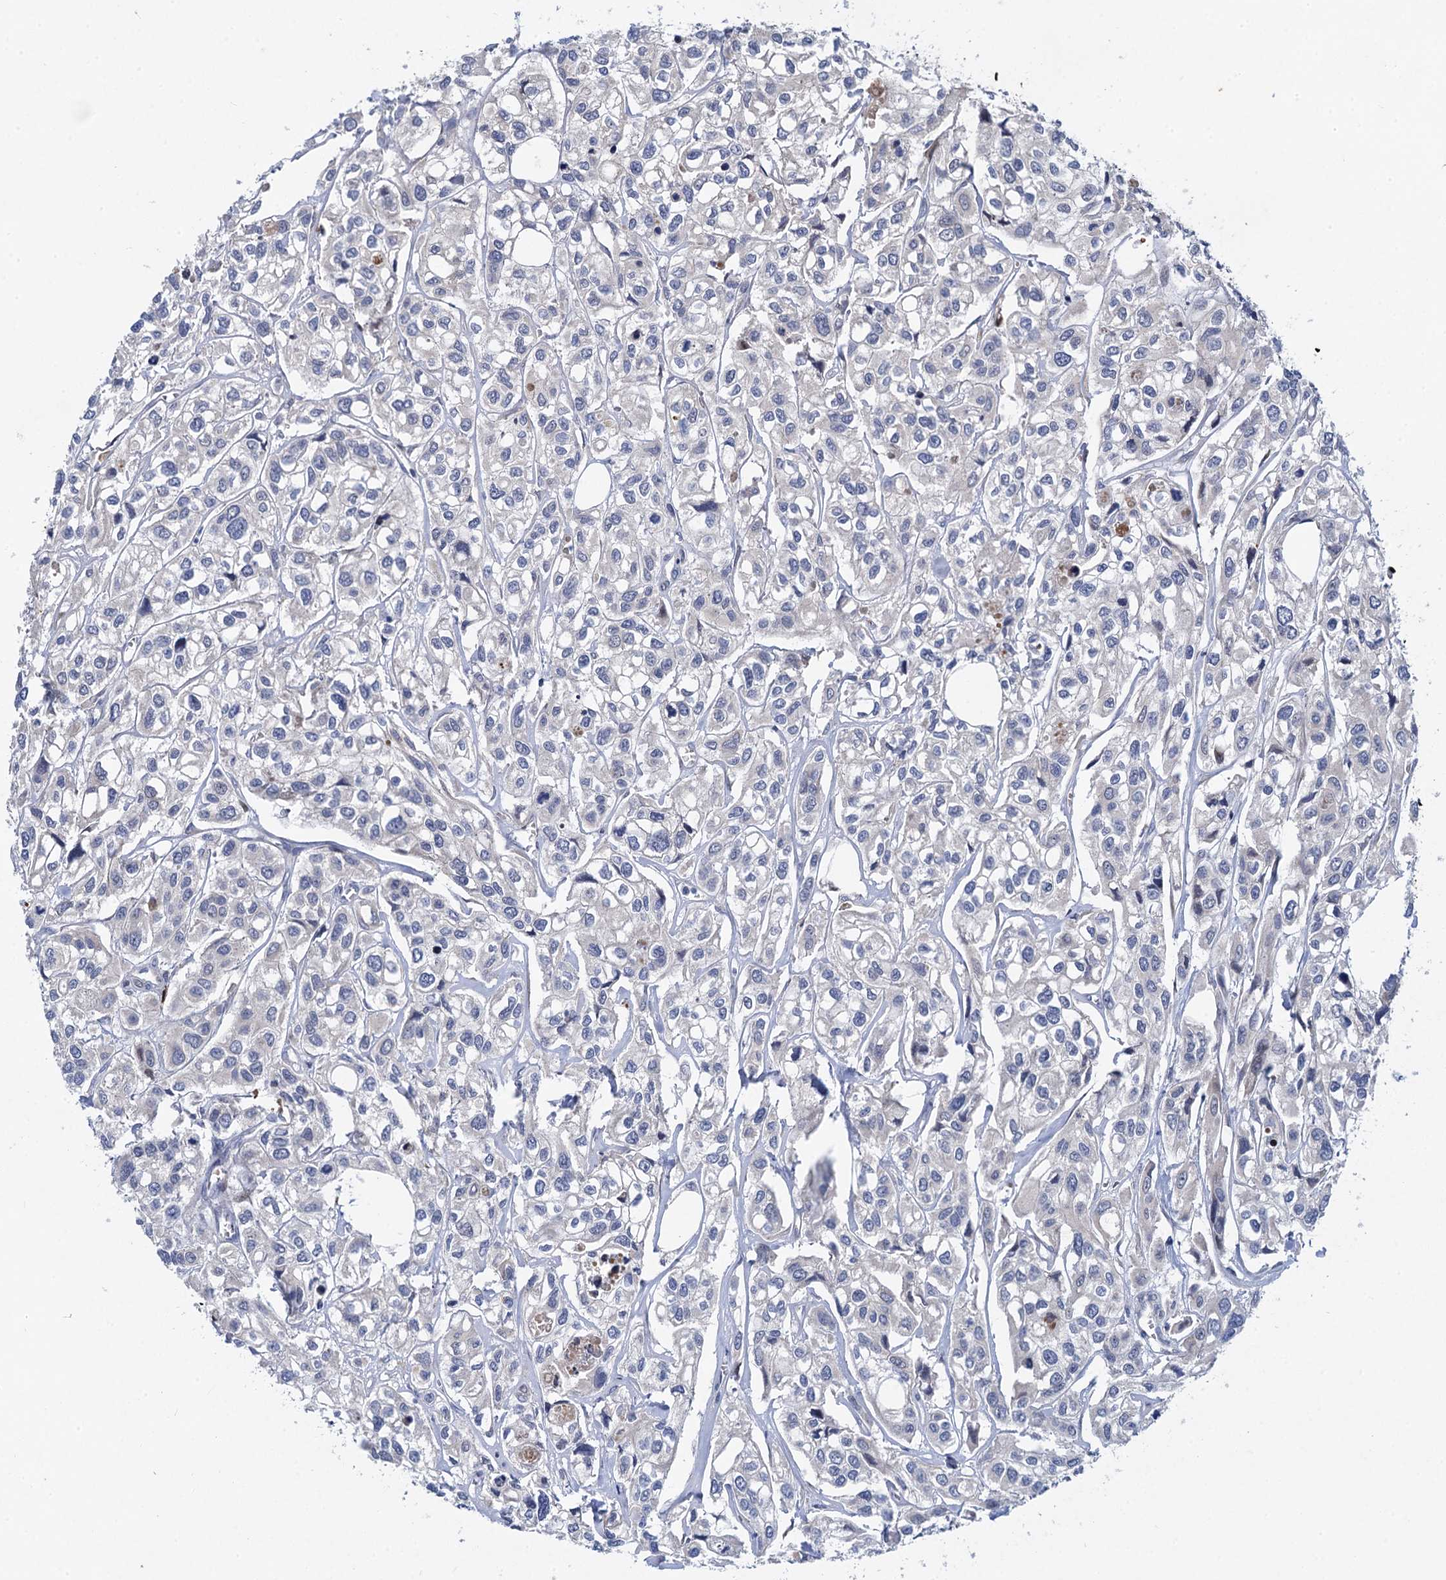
{"staining": {"intensity": "negative", "quantity": "none", "location": "none"}, "tissue": "urothelial cancer", "cell_type": "Tumor cells", "image_type": "cancer", "snomed": [{"axis": "morphology", "description": "Urothelial carcinoma, High grade"}, {"axis": "topography", "description": "Urinary bladder"}], "caption": "Immunohistochemistry micrograph of urothelial cancer stained for a protein (brown), which shows no expression in tumor cells. (DAB immunohistochemistry (IHC) visualized using brightfield microscopy, high magnification).", "gene": "QPCTL", "patient": {"sex": "male", "age": 67}}